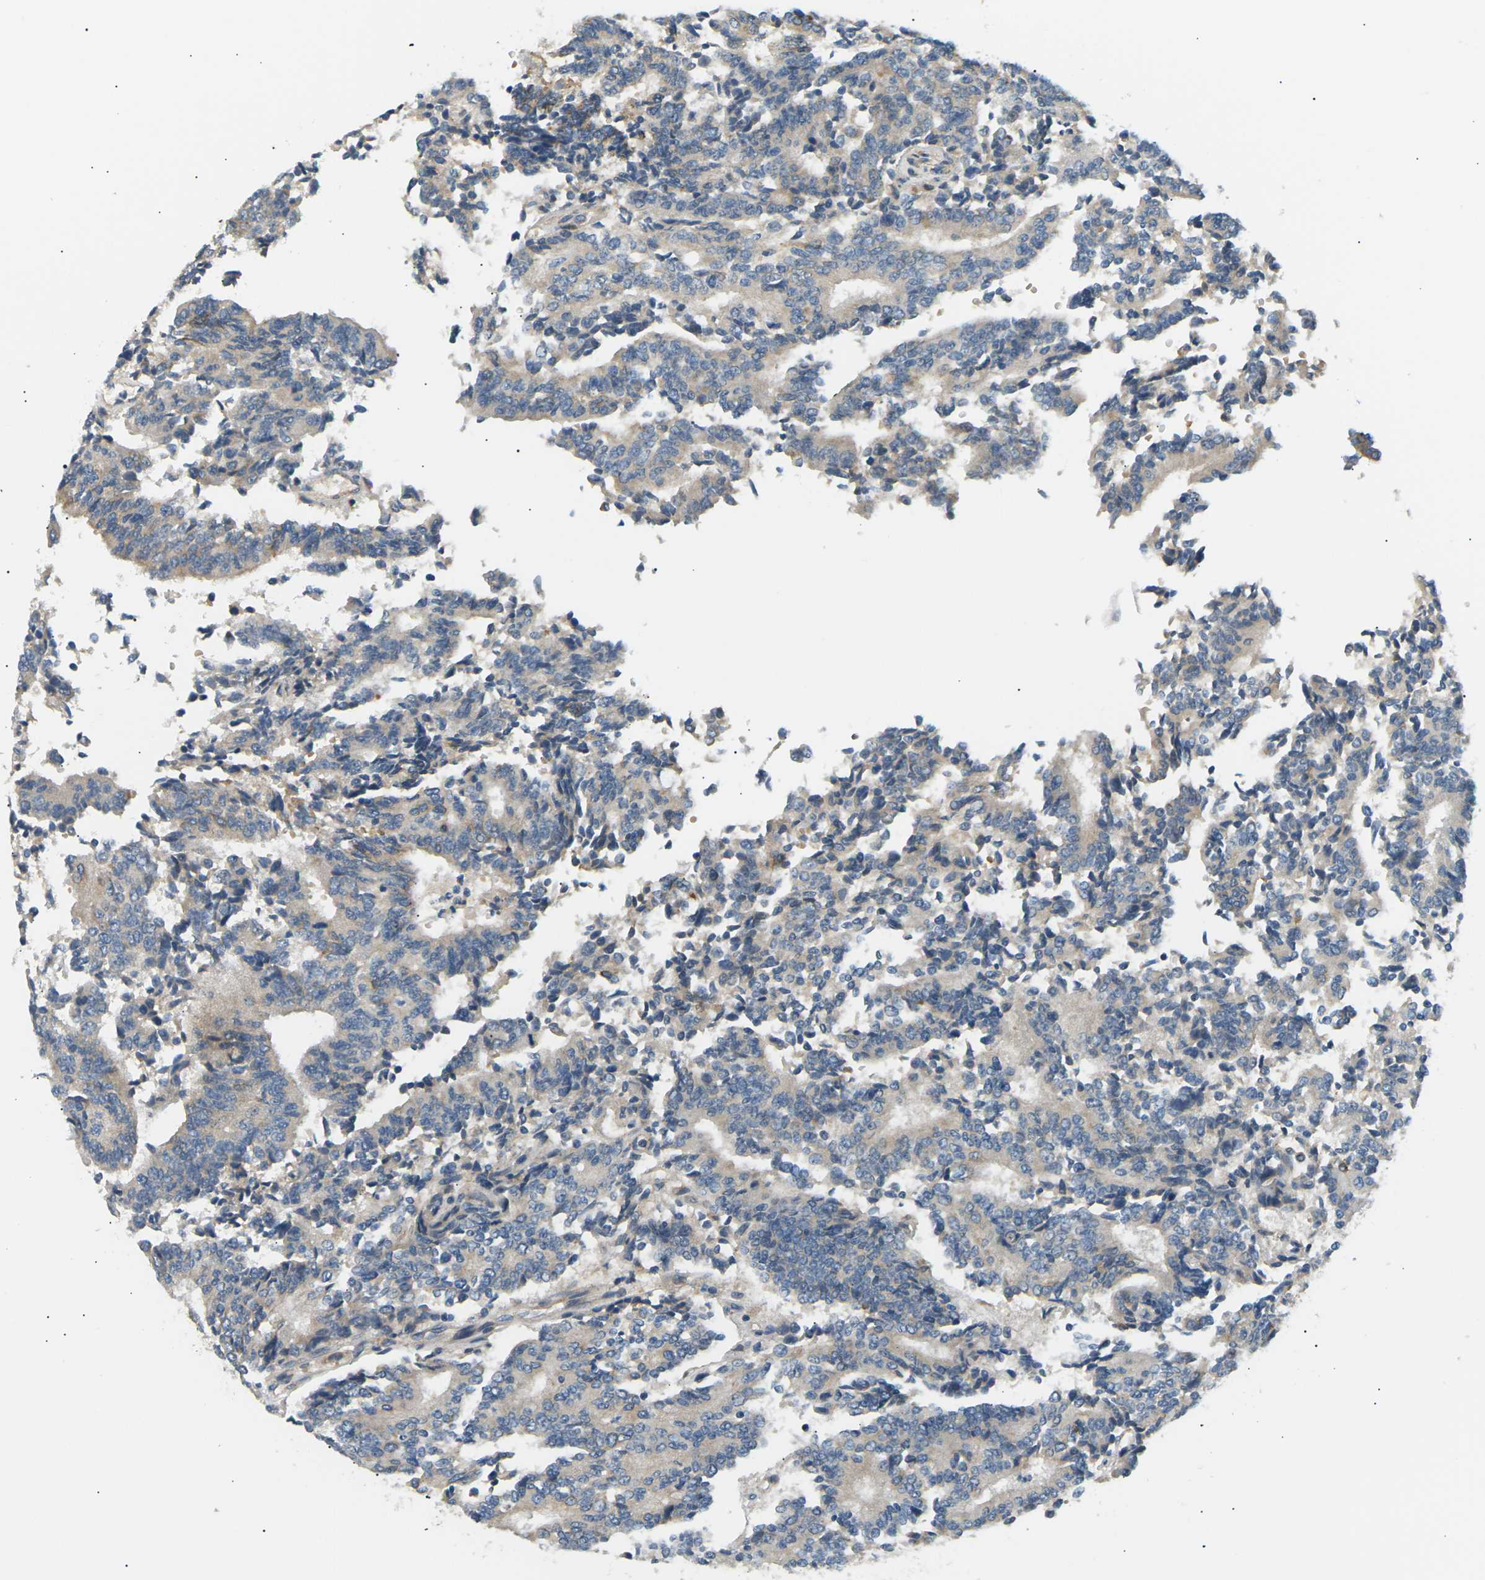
{"staining": {"intensity": "weak", "quantity": "25%-75%", "location": "cytoplasmic/membranous"}, "tissue": "prostate cancer", "cell_type": "Tumor cells", "image_type": "cancer", "snomed": [{"axis": "morphology", "description": "Normal tissue, NOS"}, {"axis": "morphology", "description": "Adenocarcinoma, High grade"}, {"axis": "topography", "description": "Prostate"}, {"axis": "topography", "description": "Seminal veicle"}], "caption": "A micrograph showing weak cytoplasmic/membranous expression in approximately 25%-75% of tumor cells in high-grade adenocarcinoma (prostate), as visualized by brown immunohistochemical staining.", "gene": "TBC1D8", "patient": {"sex": "male", "age": 55}}